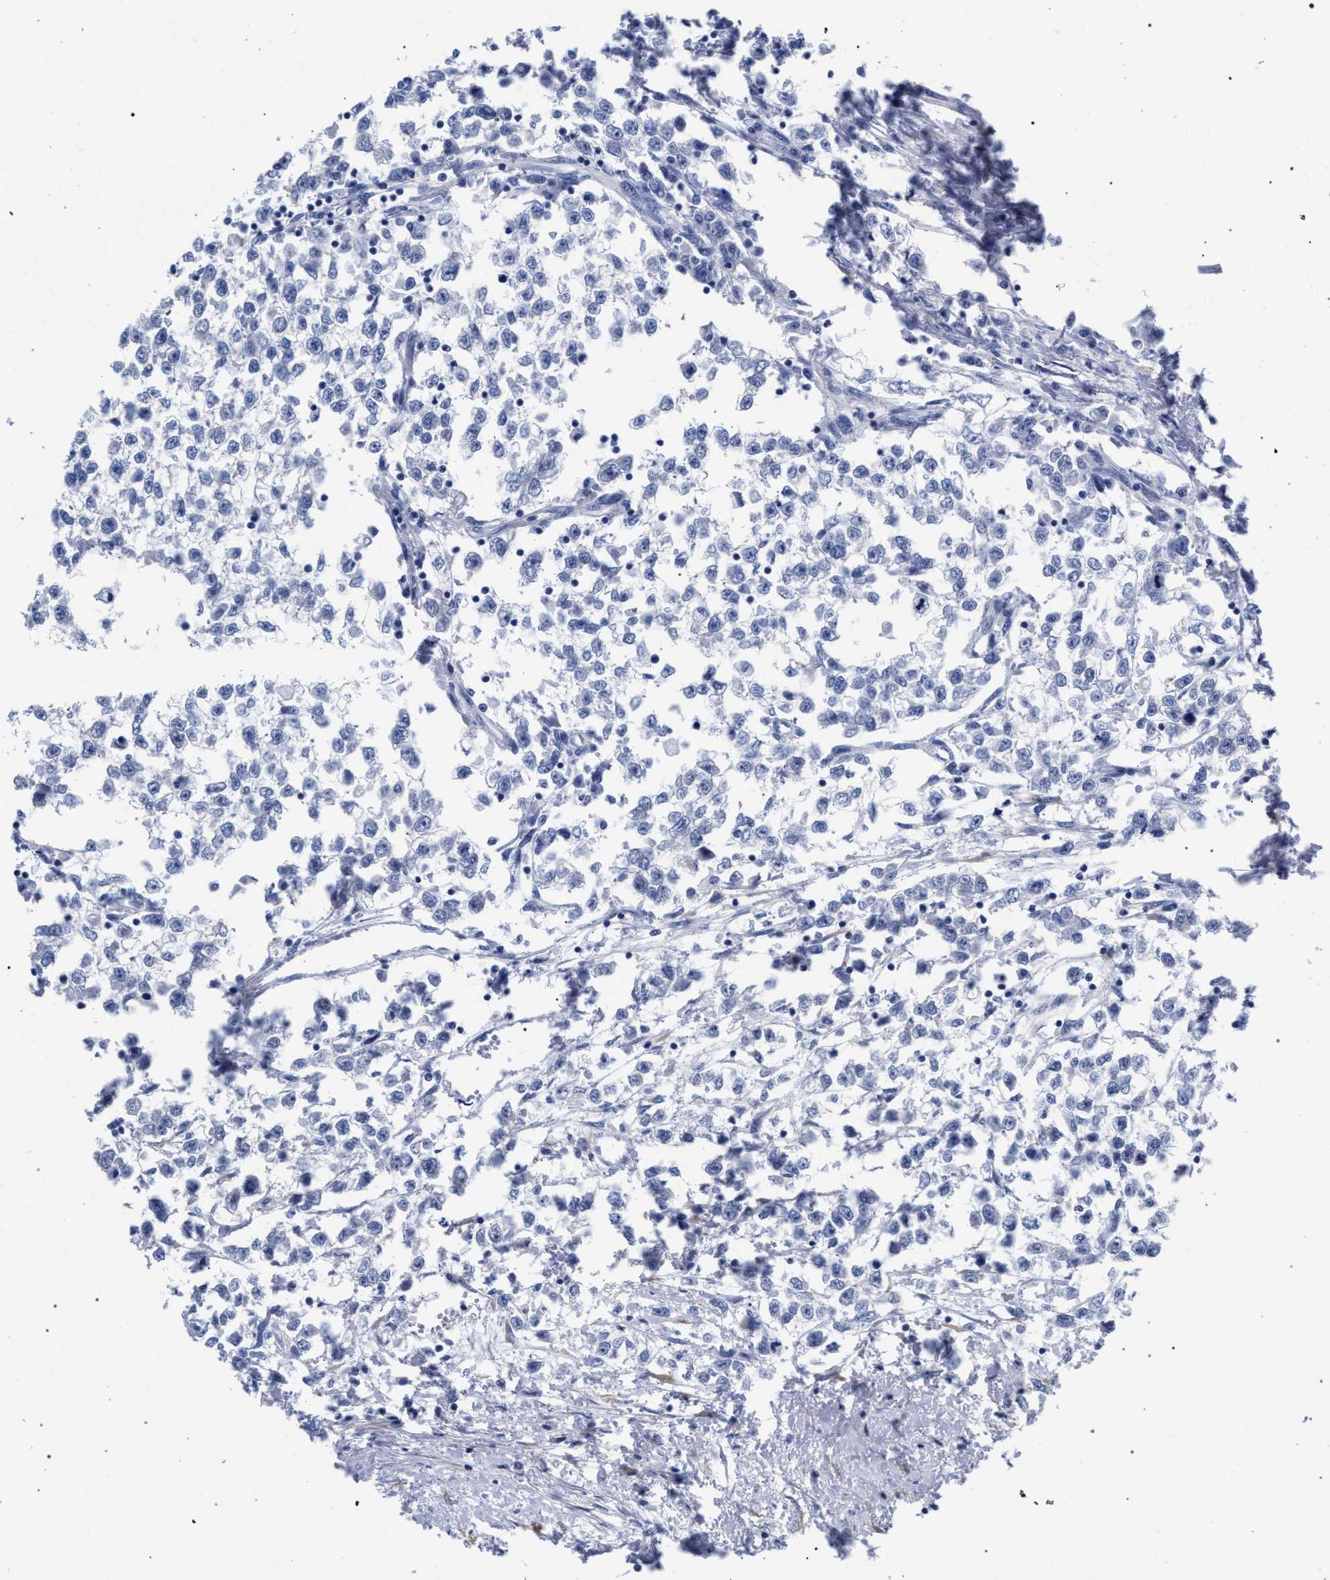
{"staining": {"intensity": "negative", "quantity": "none", "location": "none"}, "tissue": "testis cancer", "cell_type": "Tumor cells", "image_type": "cancer", "snomed": [{"axis": "morphology", "description": "Seminoma, NOS"}, {"axis": "morphology", "description": "Carcinoma, Embryonal, NOS"}, {"axis": "topography", "description": "Testis"}], "caption": "DAB (3,3'-diaminobenzidine) immunohistochemical staining of human testis cancer (embryonal carcinoma) exhibits no significant expression in tumor cells.", "gene": "AKAP4", "patient": {"sex": "male", "age": 51}}